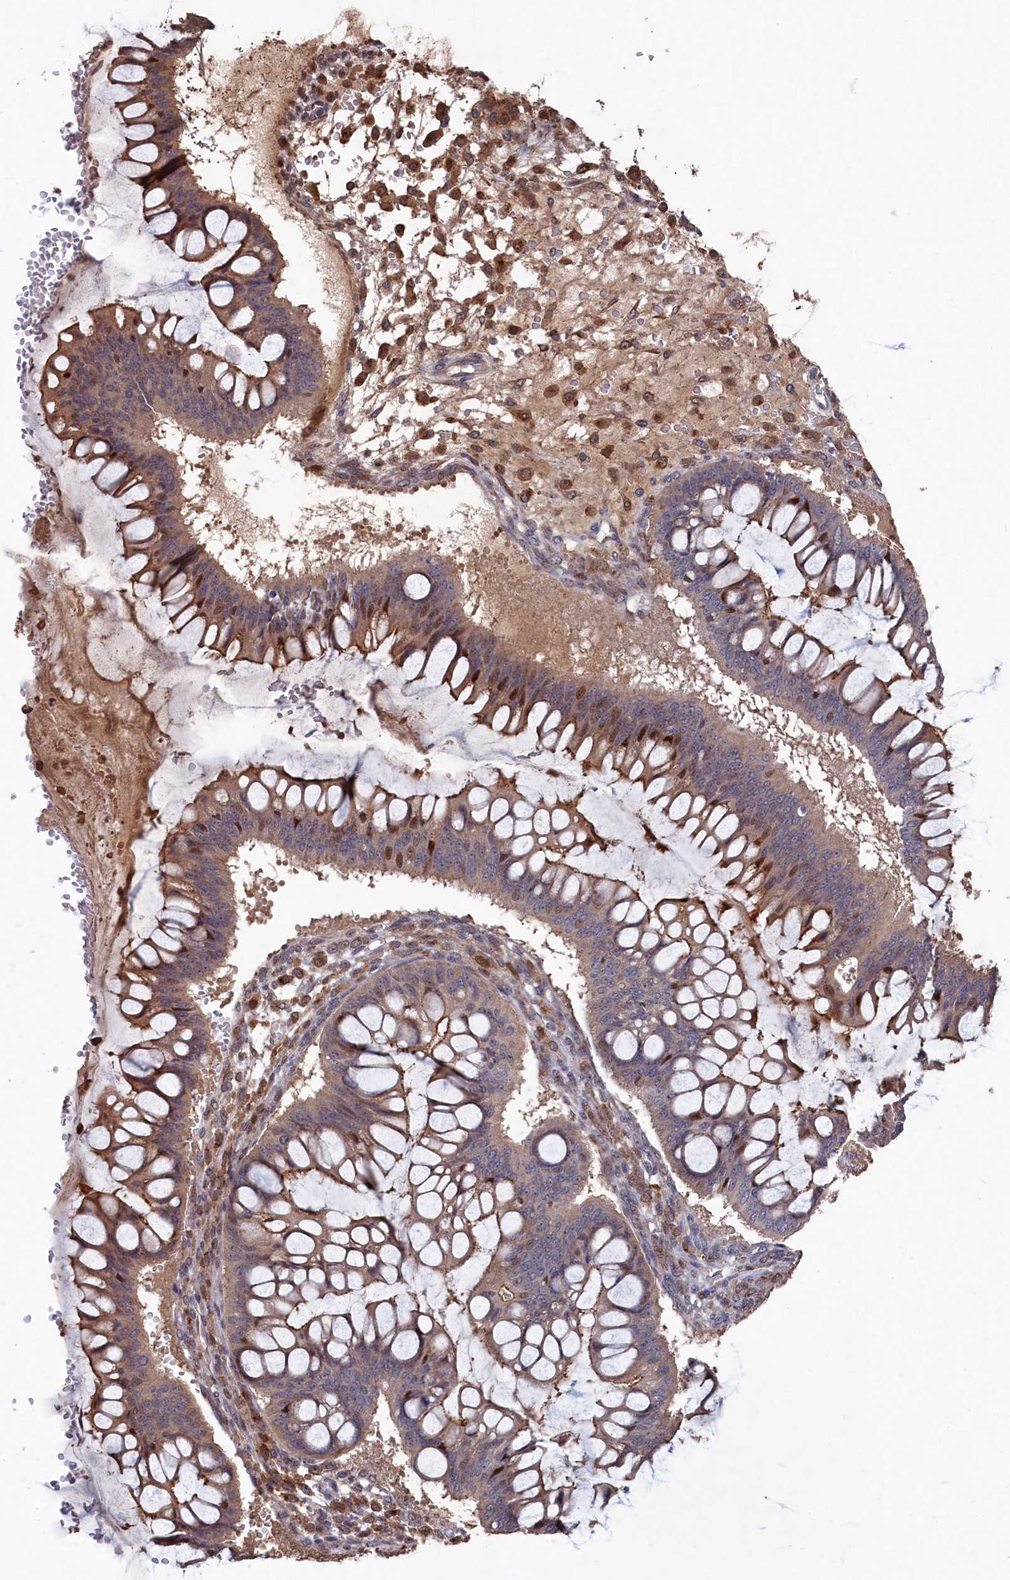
{"staining": {"intensity": "moderate", "quantity": "<25%", "location": "cytoplasmic/membranous,nuclear"}, "tissue": "ovarian cancer", "cell_type": "Tumor cells", "image_type": "cancer", "snomed": [{"axis": "morphology", "description": "Cystadenocarcinoma, mucinous, NOS"}, {"axis": "topography", "description": "Ovary"}], "caption": "This image displays immunohistochemistry staining of ovarian cancer, with low moderate cytoplasmic/membranous and nuclear expression in approximately <25% of tumor cells.", "gene": "NAA60", "patient": {"sex": "female", "age": 73}}